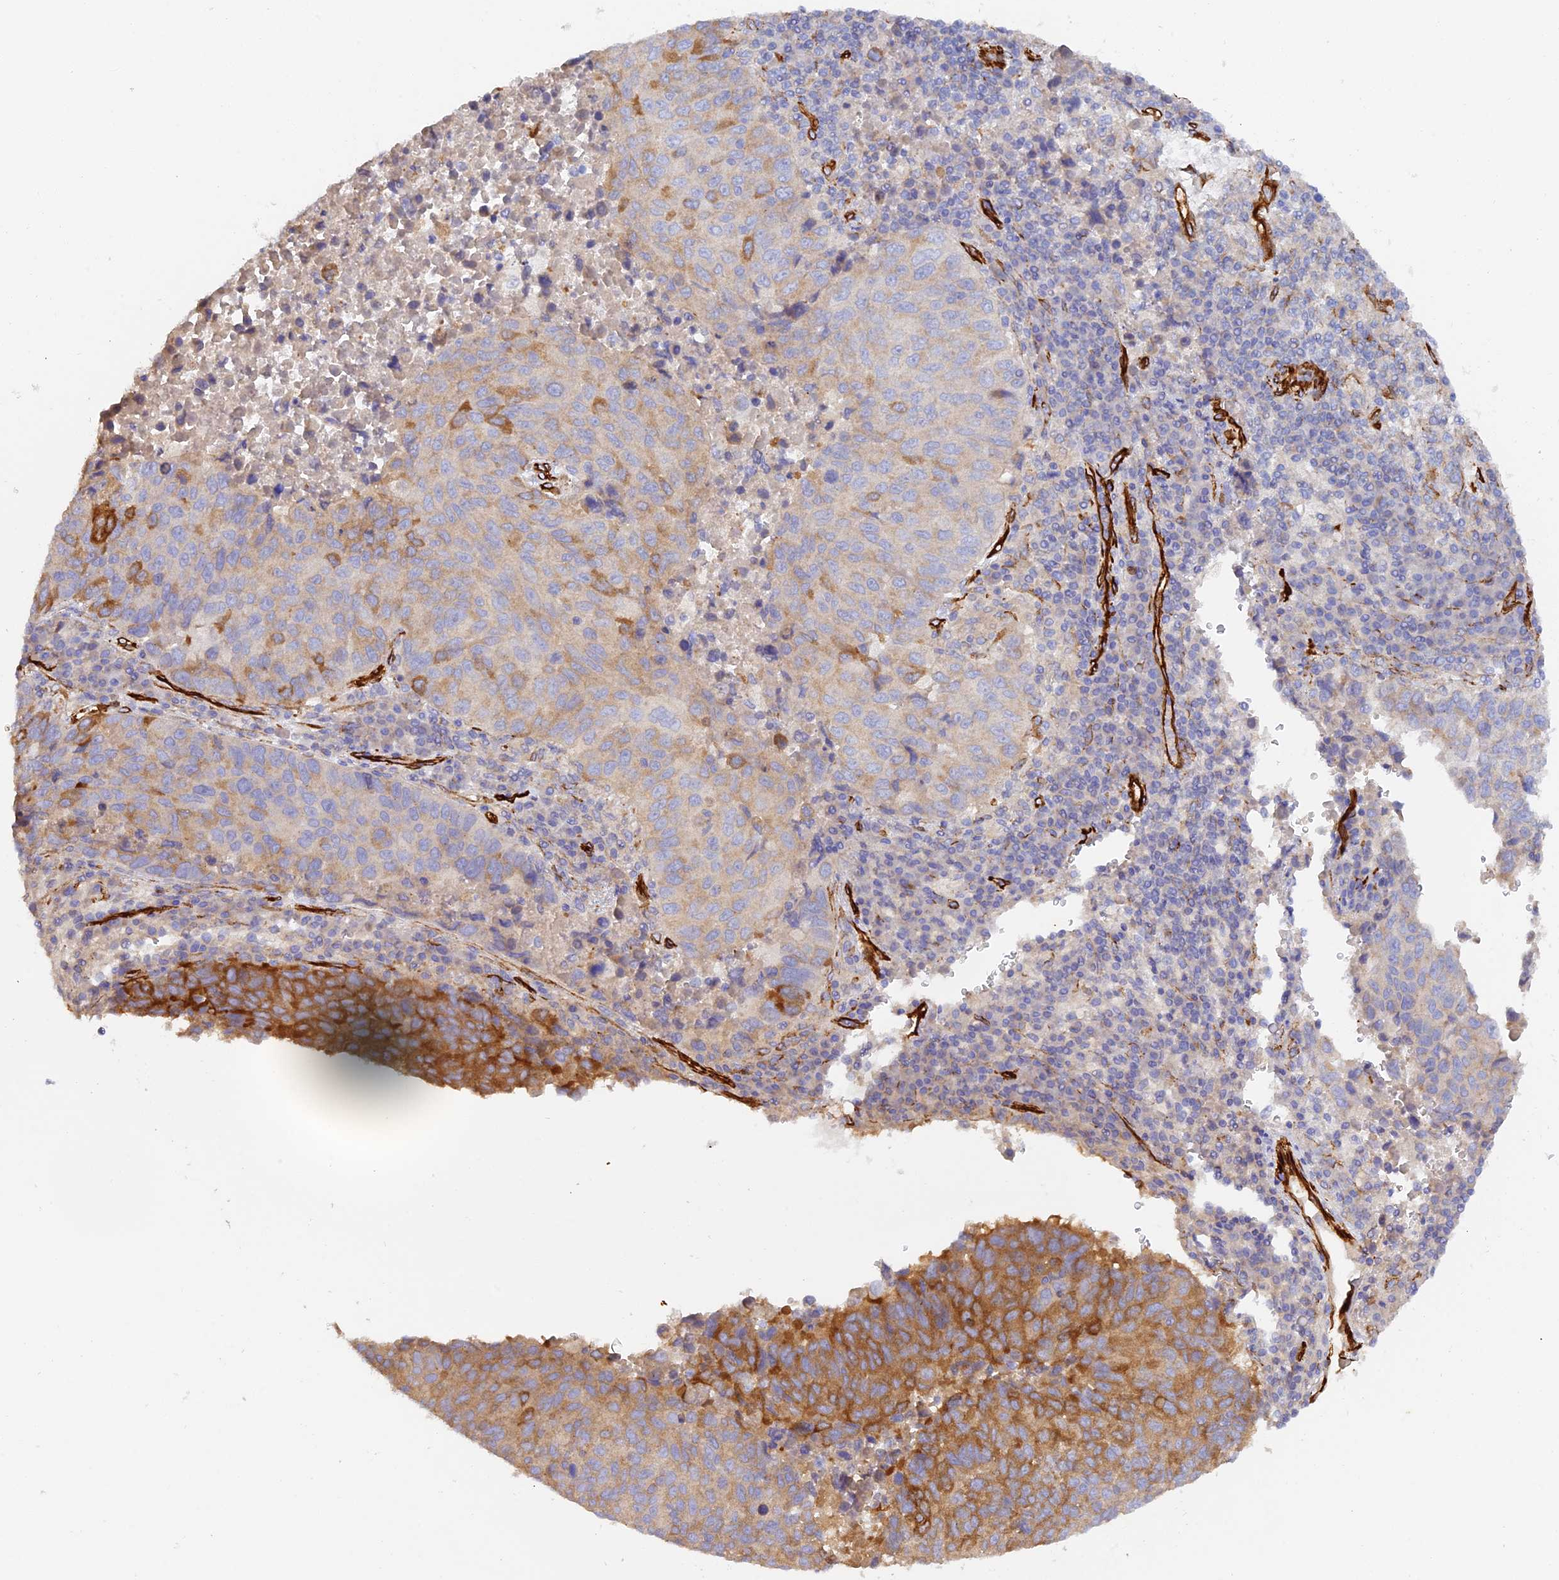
{"staining": {"intensity": "moderate", "quantity": "25%-75%", "location": "cytoplasmic/membranous"}, "tissue": "lung cancer", "cell_type": "Tumor cells", "image_type": "cancer", "snomed": [{"axis": "morphology", "description": "Squamous cell carcinoma, NOS"}, {"axis": "topography", "description": "Lung"}], "caption": "A micrograph of lung squamous cell carcinoma stained for a protein displays moderate cytoplasmic/membranous brown staining in tumor cells. The staining was performed using DAB to visualize the protein expression in brown, while the nuclei were stained in blue with hematoxylin (Magnification: 20x).", "gene": "MYO9A", "patient": {"sex": "male", "age": 73}}